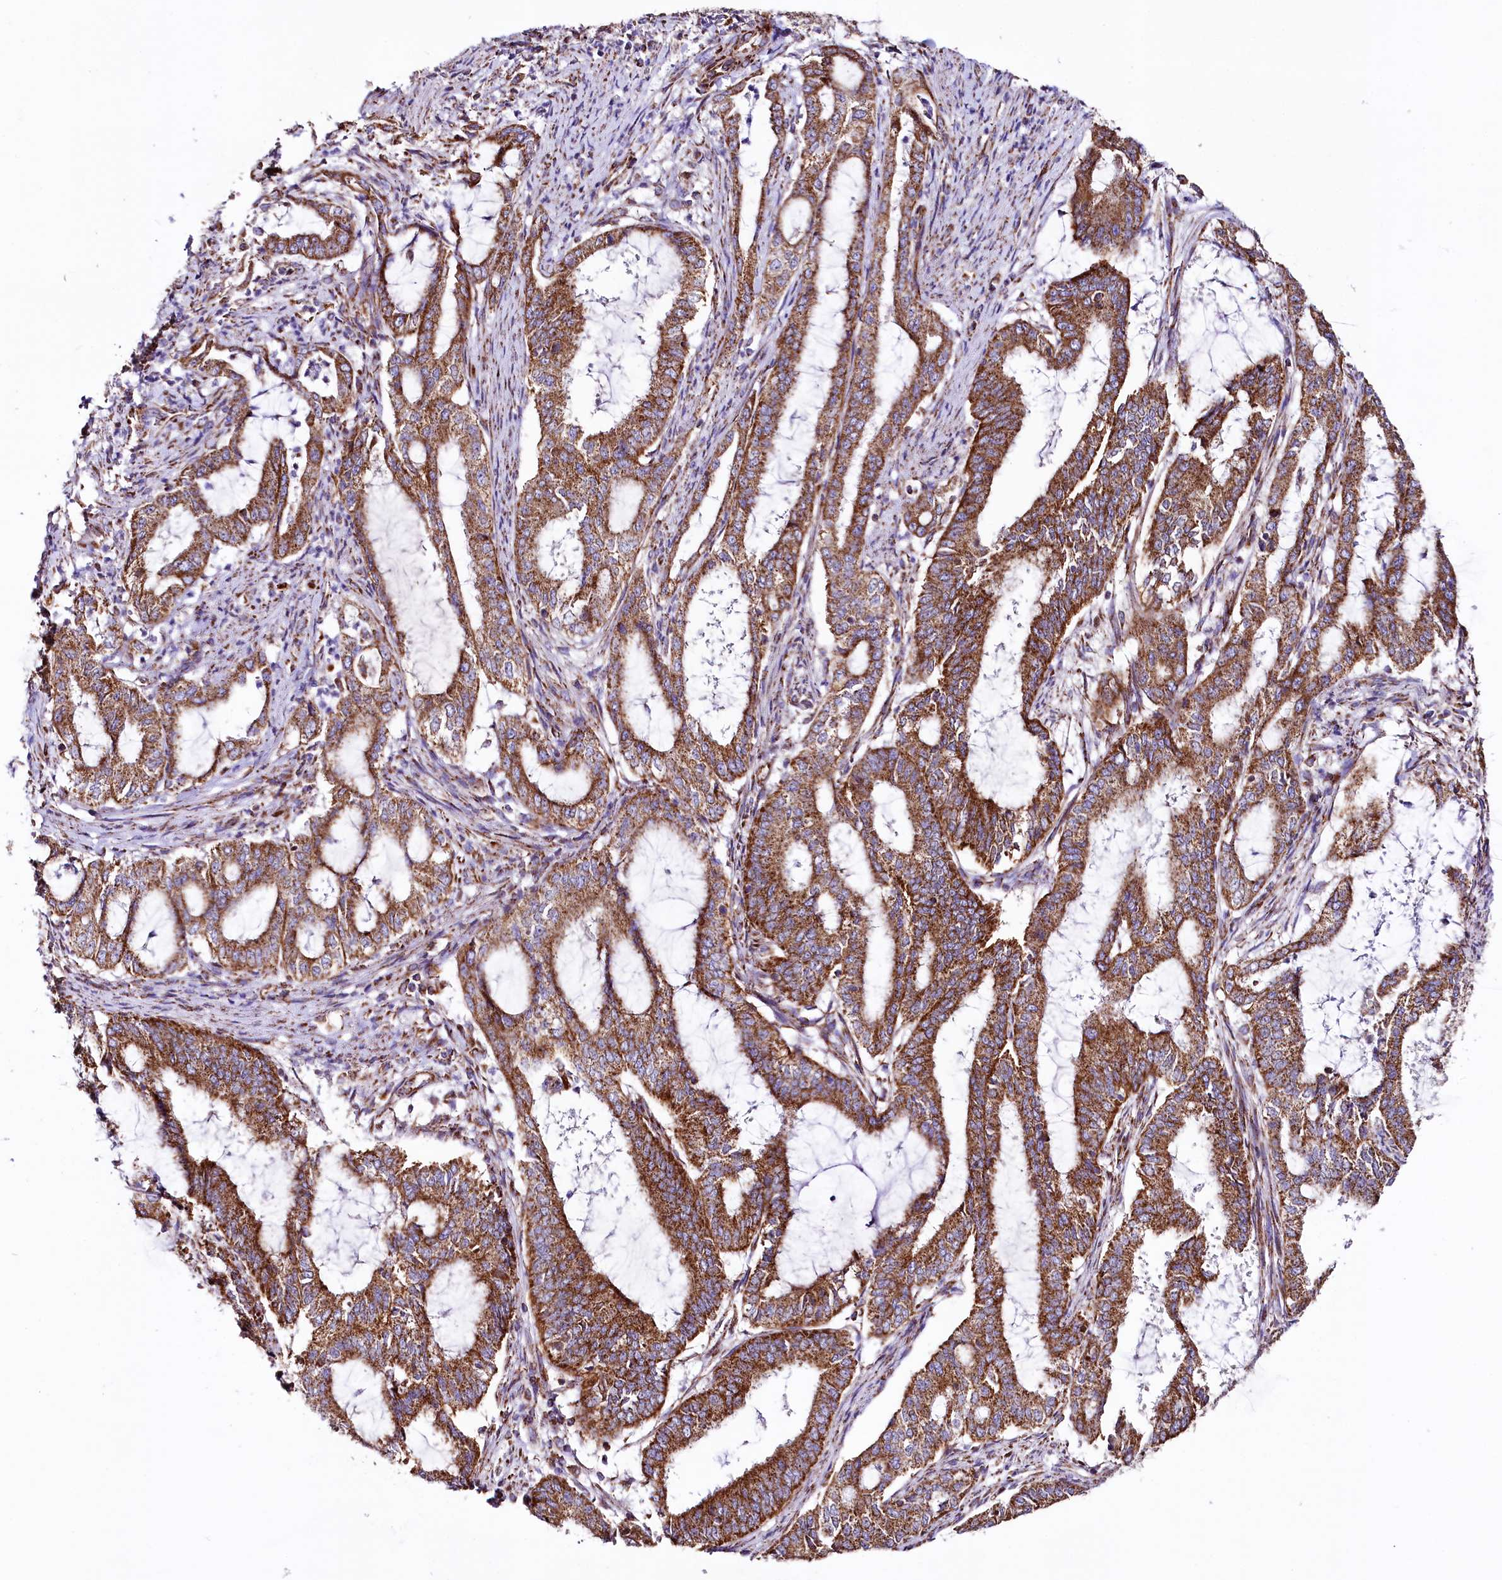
{"staining": {"intensity": "strong", "quantity": ">75%", "location": "cytoplasmic/membranous"}, "tissue": "endometrial cancer", "cell_type": "Tumor cells", "image_type": "cancer", "snomed": [{"axis": "morphology", "description": "Adenocarcinoma, NOS"}, {"axis": "topography", "description": "Endometrium"}], "caption": "Endometrial cancer tissue demonstrates strong cytoplasmic/membranous staining in about >75% of tumor cells", "gene": "APLP2", "patient": {"sex": "female", "age": 51}}